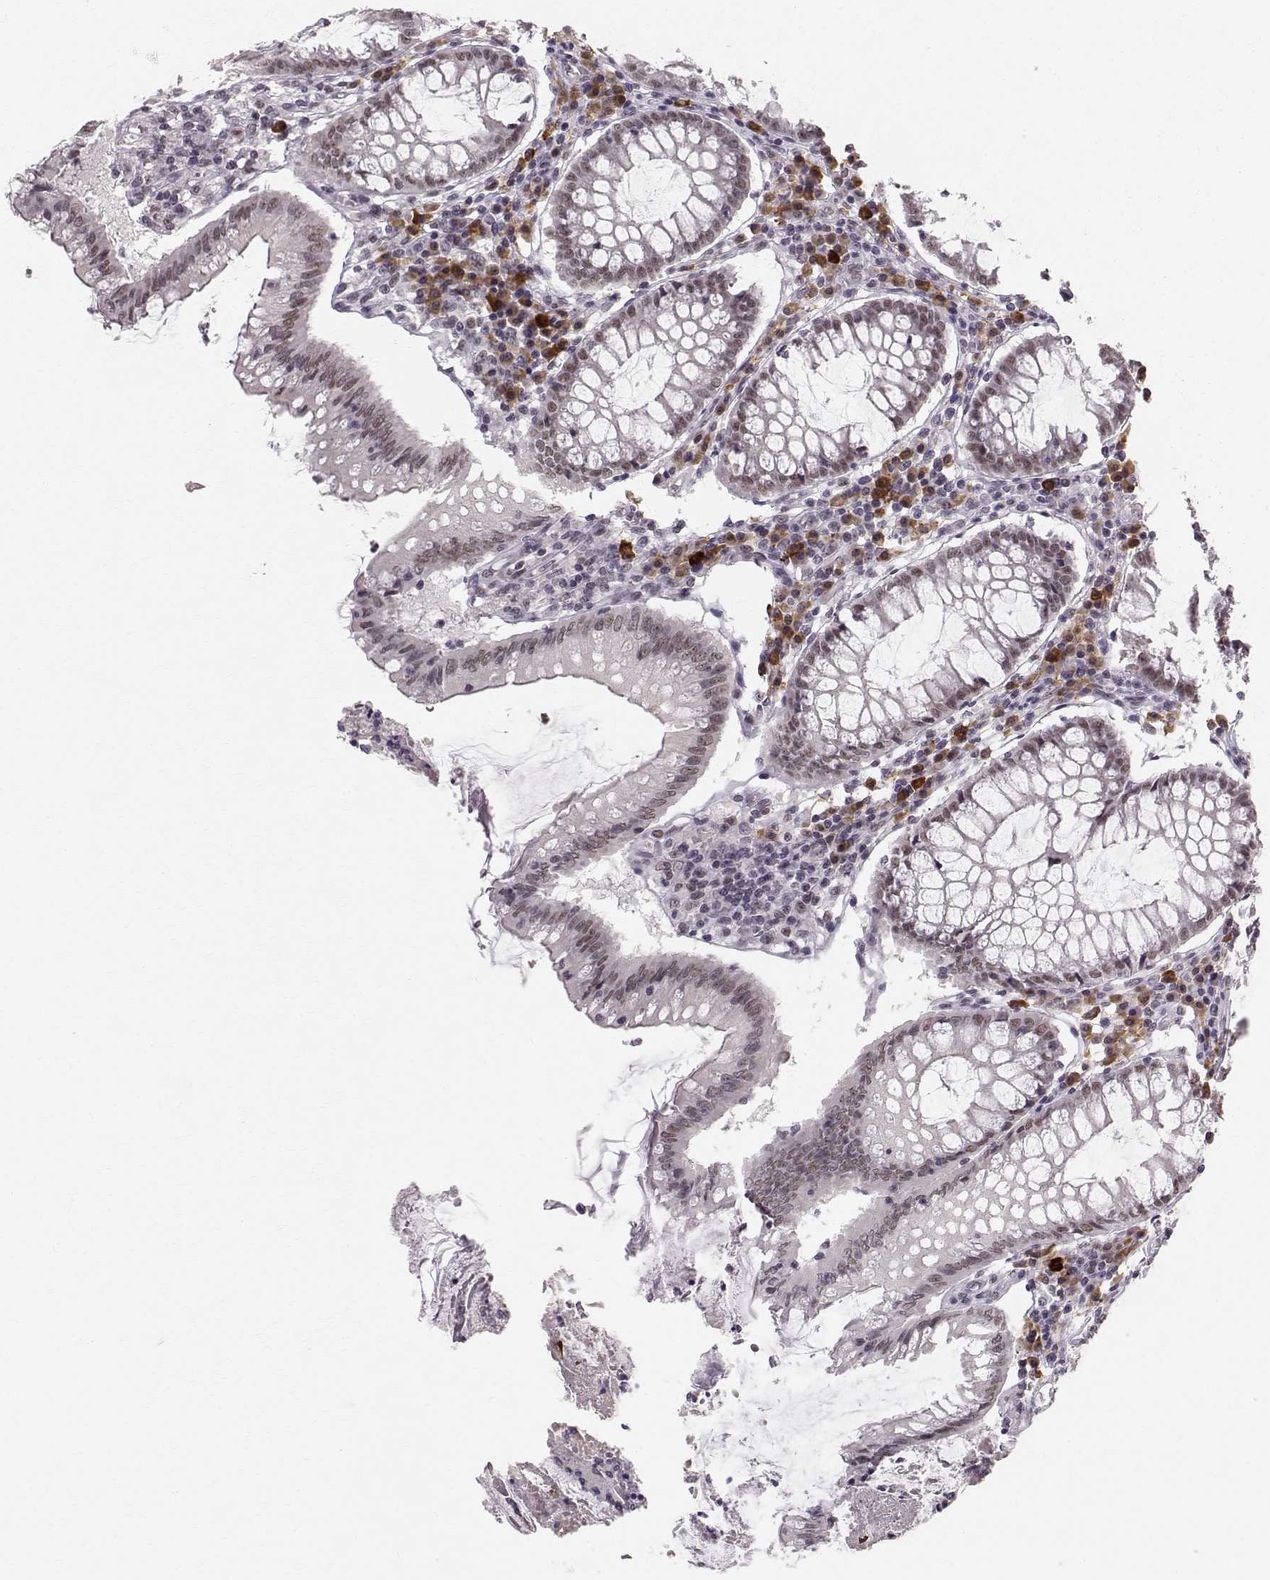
{"staining": {"intensity": "weak", "quantity": "25%-75%", "location": "nuclear"}, "tissue": "colorectal cancer", "cell_type": "Tumor cells", "image_type": "cancer", "snomed": [{"axis": "morphology", "description": "Adenocarcinoma, NOS"}, {"axis": "topography", "description": "Colon"}], "caption": "Protein analysis of colorectal adenocarcinoma tissue exhibits weak nuclear staining in about 25%-75% of tumor cells.", "gene": "RPP38", "patient": {"sex": "female", "age": 70}}